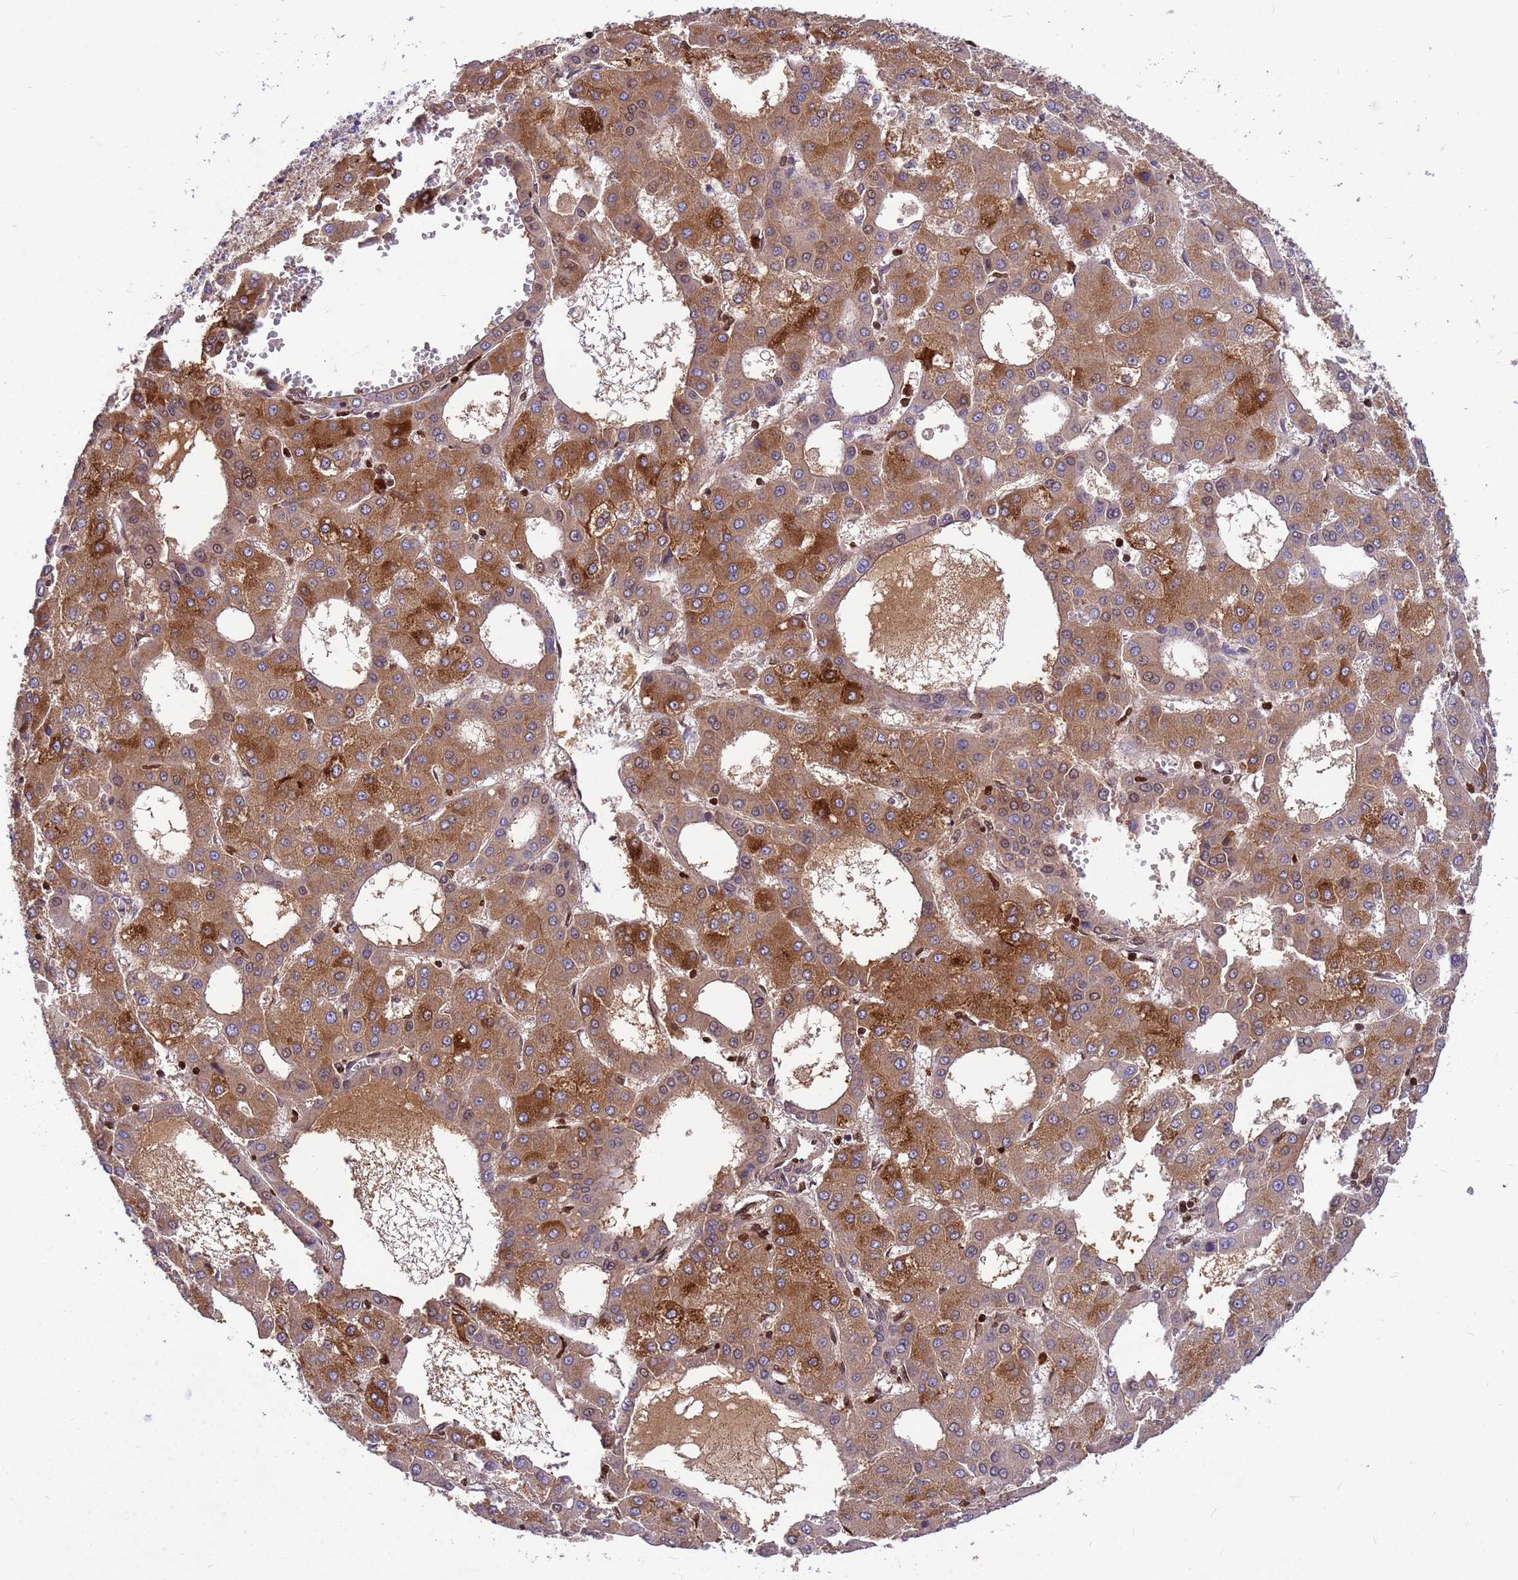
{"staining": {"intensity": "moderate", "quantity": ">75%", "location": "cytoplasmic/membranous"}, "tissue": "liver cancer", "cell_type": "Tumor cells", "image_type": "cancer", "snomed": [{"axis": "morphology", "description": "Carcinoma, Hepatocellular, NOS"}, {"axis": "topography", "description": "Liver"}], "caption": "Immunohistochemical staining of hepatocellular carcinoma (liver) shows medium levels of moderate cytoplasmic/membranous expression in about >75% of tumor cells.", "gene": "ORM1", "patient": {"sex": "male", "age": 47}}